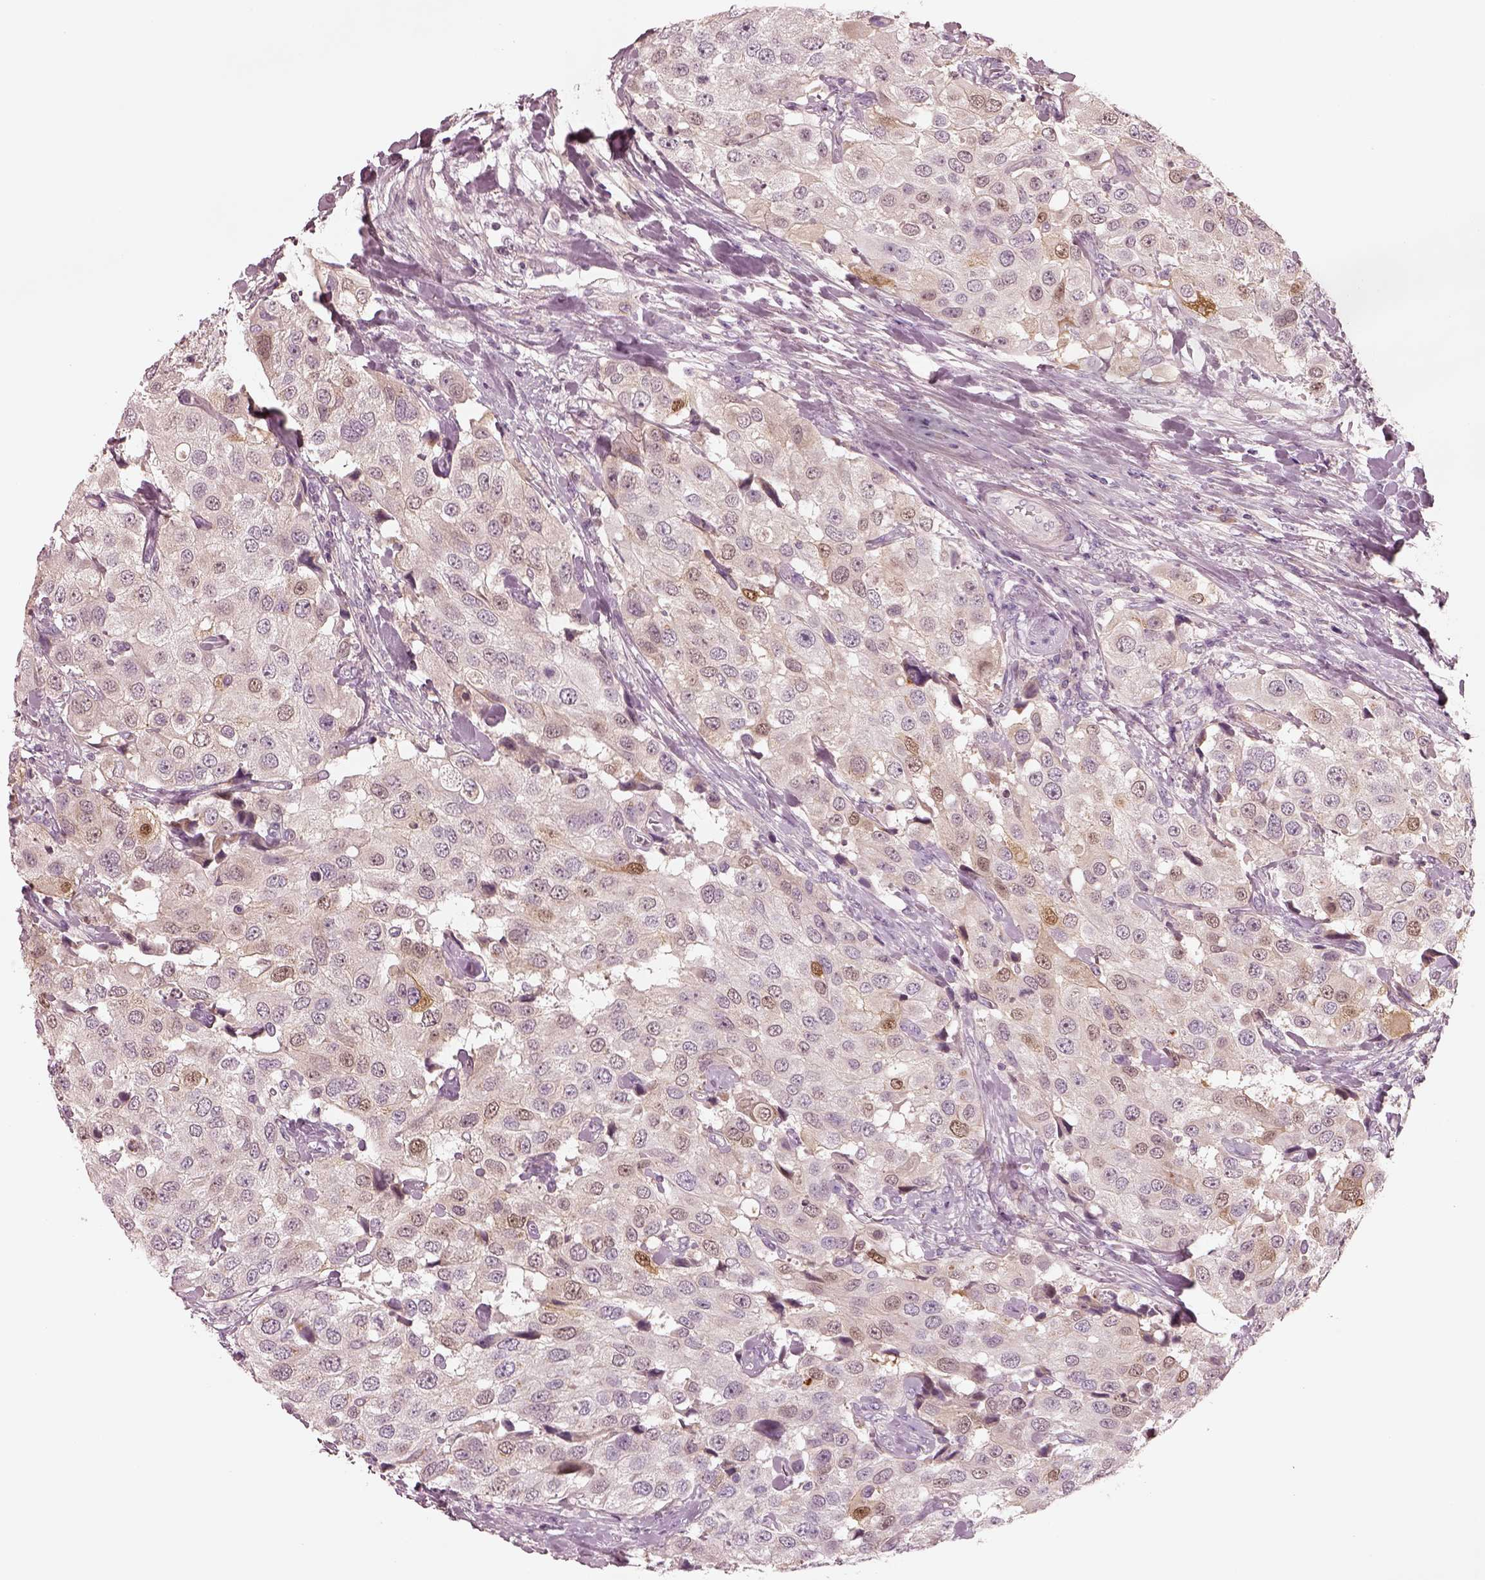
{"staining": {"intensity": "moderate", "quantity": "<25%", "location": "nuclear"}, "tissue": "urothelial cancer", "cell_type": "Tumor cells", "image_type": "cancer", "snomed": [{"axis": "morphology", "description": "Urothelial carcinoma, High grade"}, {"axis": "topography", "description": "Urinary bladder"}], "caption": "An IHC histopathology image of neoplastic tissue is shown. Protein staining in brown highlights moderate nuclear positivity in high-grade urothelial carcinoma within tumor cells.", "gene": "SDCBP2", "patient": {"sex": "female", "age": 64}}